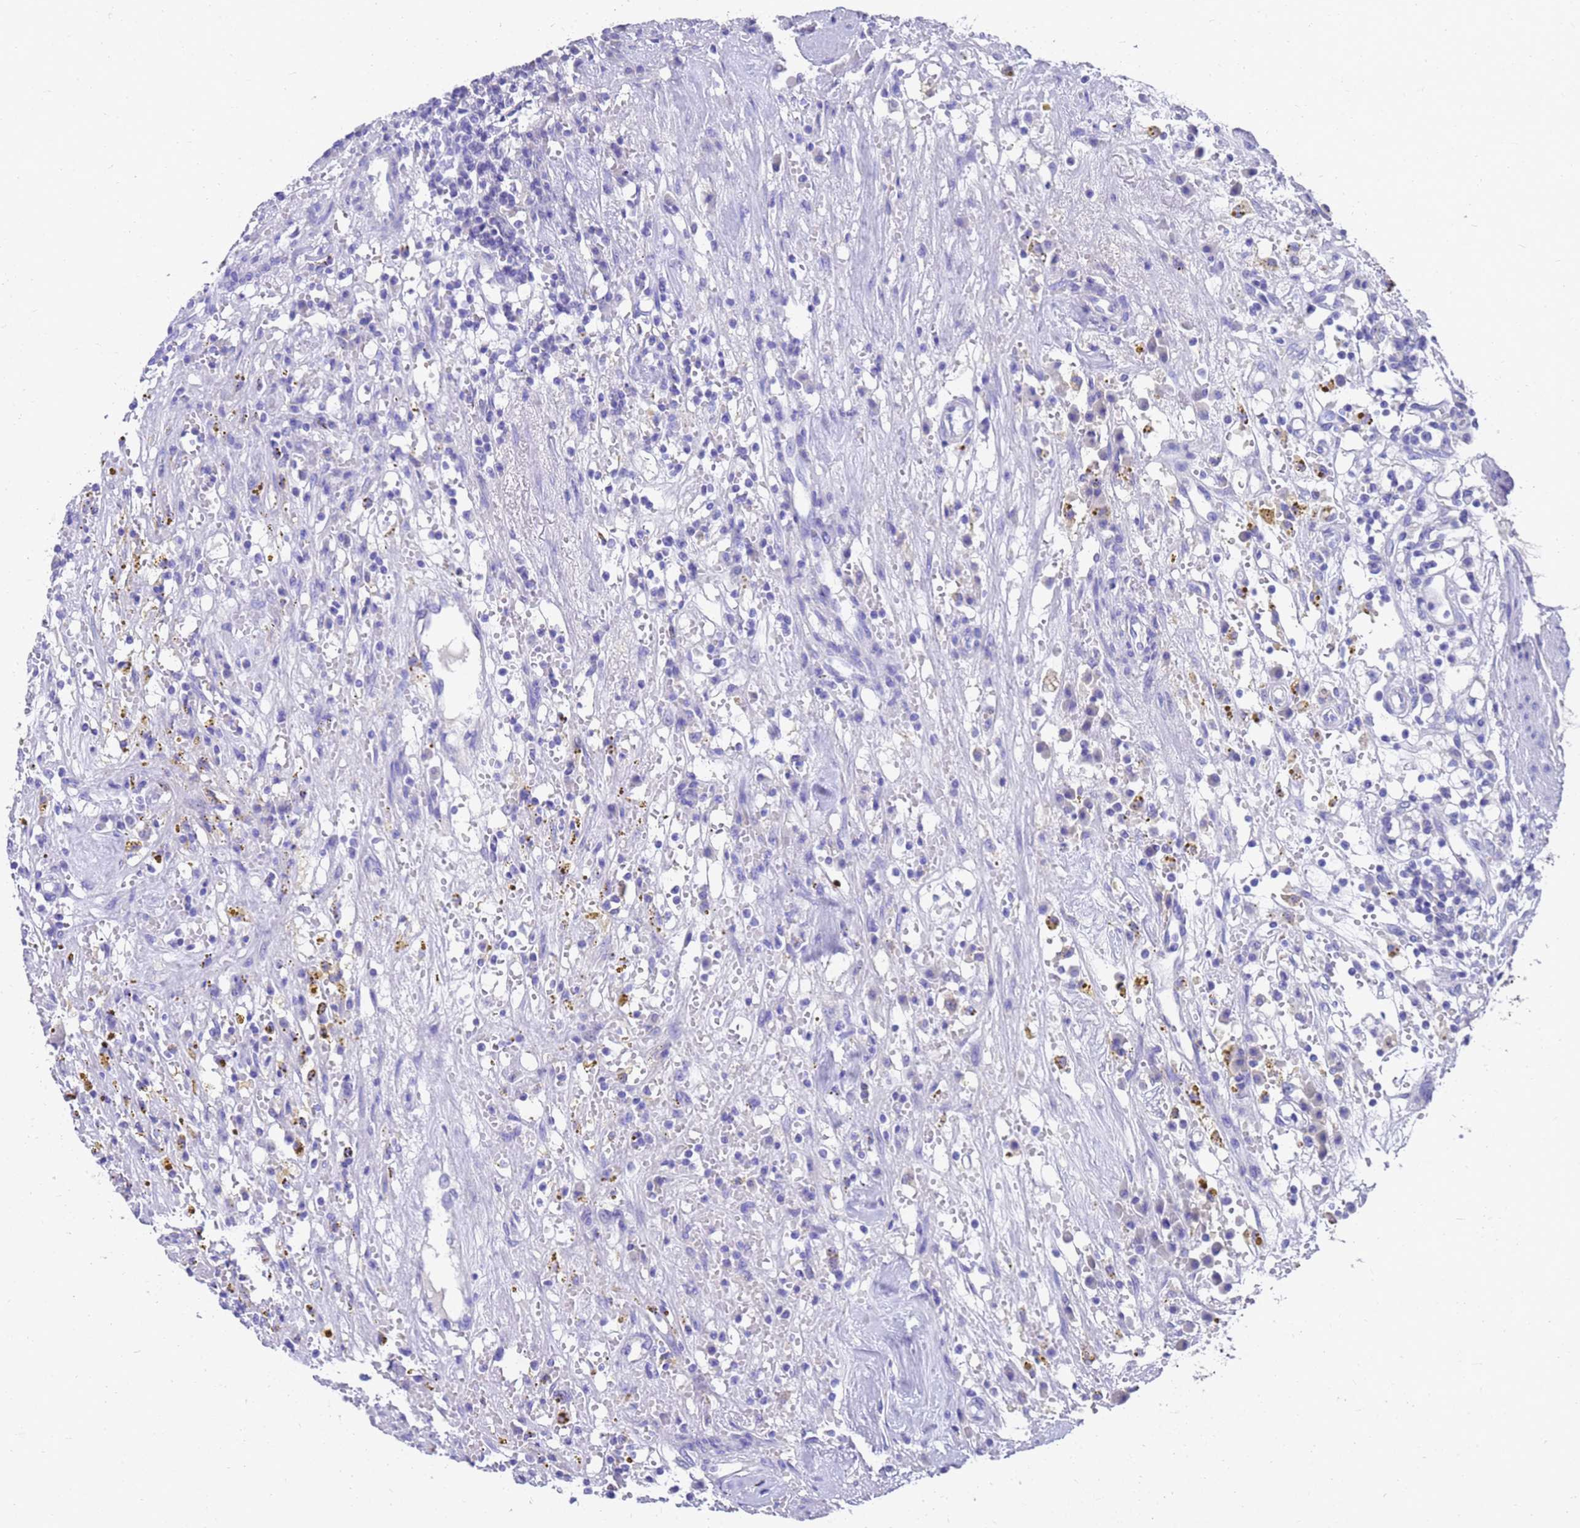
{"staining": {"intensity": "negative", "quantity": "none", "location": "none"}, "tissue": "renal cancer", "cell_type": "Tumor cells", "image_type": "cancer", "snomed": [{"axis": "morphology", "description": "Adenocarcinoma, NOS"}, {"axis": "topography", "description": "Kidney"}], "caption": "This is an immunohistochemistry histopathology image of renal cancer. There is no expression in tumor cells.", "gene": "MS4A13", "patient": {"sex": "male", "age": 56}}